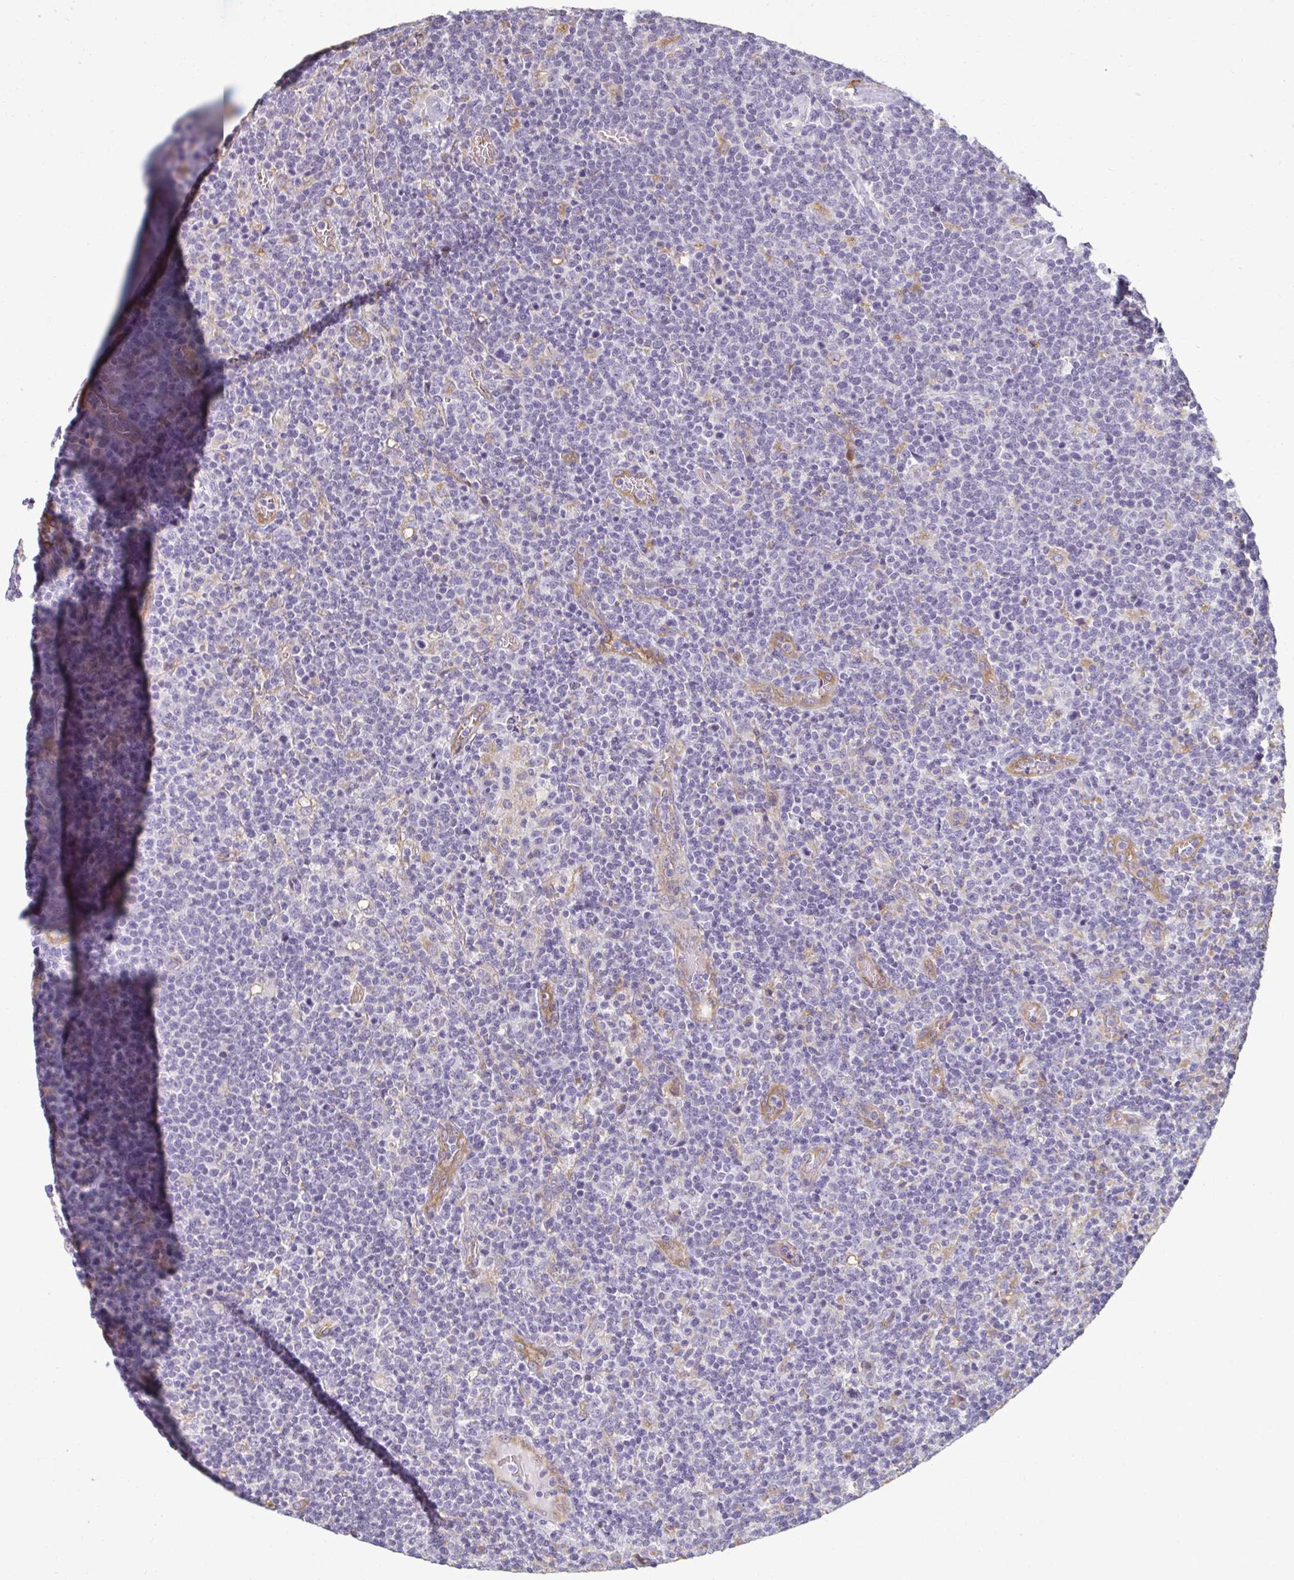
{"staining": {"intensity": "negative", "quantity": "none", "location": "none"}, "tissue": "lymphoma", "cell_type": "Tumor cells", "image_type": "cancer", "snomed": [{"axis": "morphology", "description": "Malignant lymphoma, non-Hodgkin's type, High grade"}, {"axis": "topography", "description": "Lymph node"}], "caption": "Tumor cells are negative for protein expression in human lymphoma.", "gene": "PDE2A", "patient": {"sex": "male", "age": 61}}